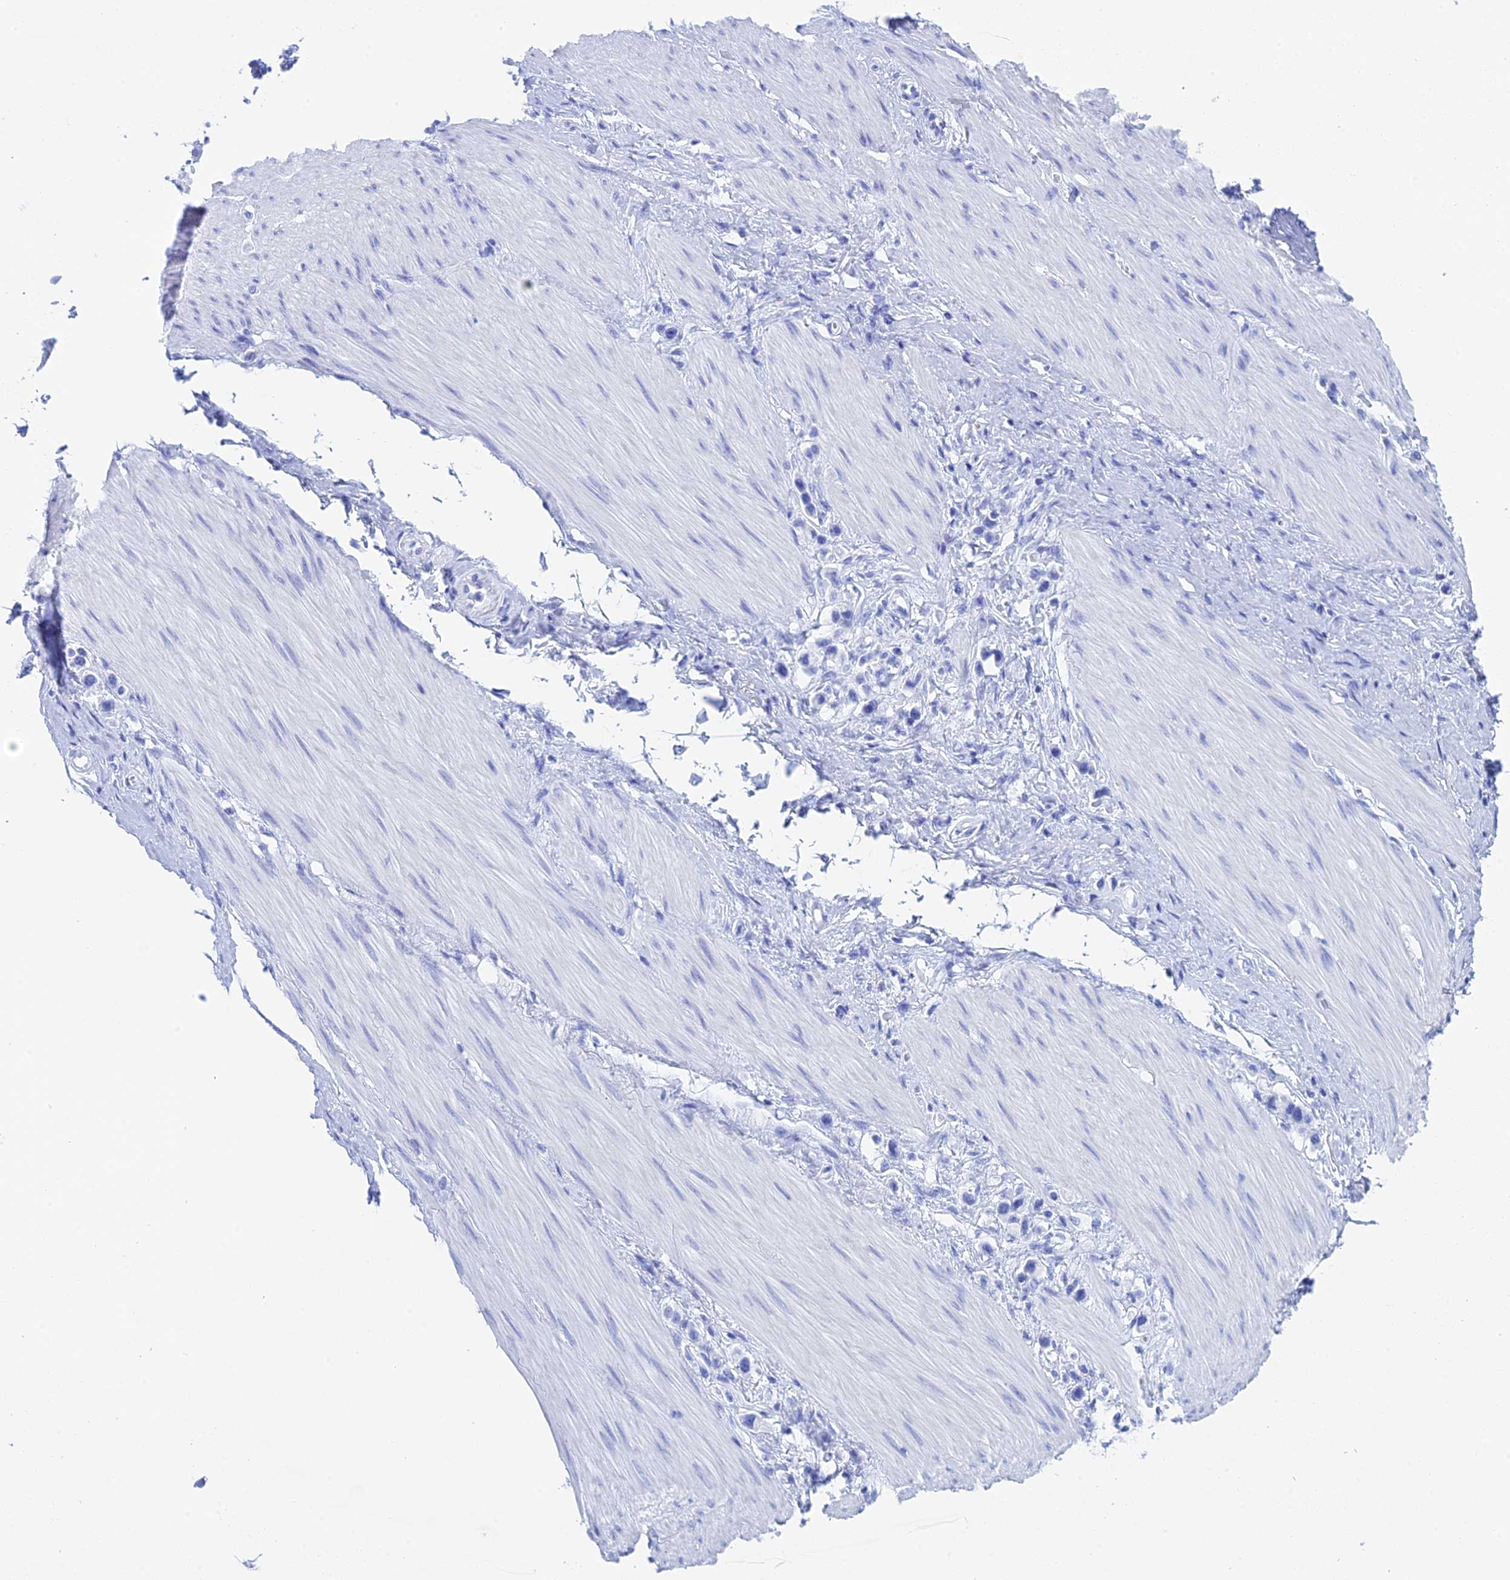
{"staining": {"intensity": "negative", "quantity": "none", "location": "none"}, "tissue": "stomach cancer", "cell_type": "Tumor cells", "image_type": "cancer", "snomed": [{"axis": "morphology", "description": "Adenocarcinoma, NOS"}, {"axis": "topography", "description": "Stomach"}], "caption": "Histopathology image shows no protein expression in tumor cells of stomach cancer tissue. (DAB (3,3'-diaminobenzidine) immunohistochemistry (IHC) visualized using brightfield microscopy, high magnification).", "gene": "TEX101", "patient": {"sex": "female", "age": 65}}